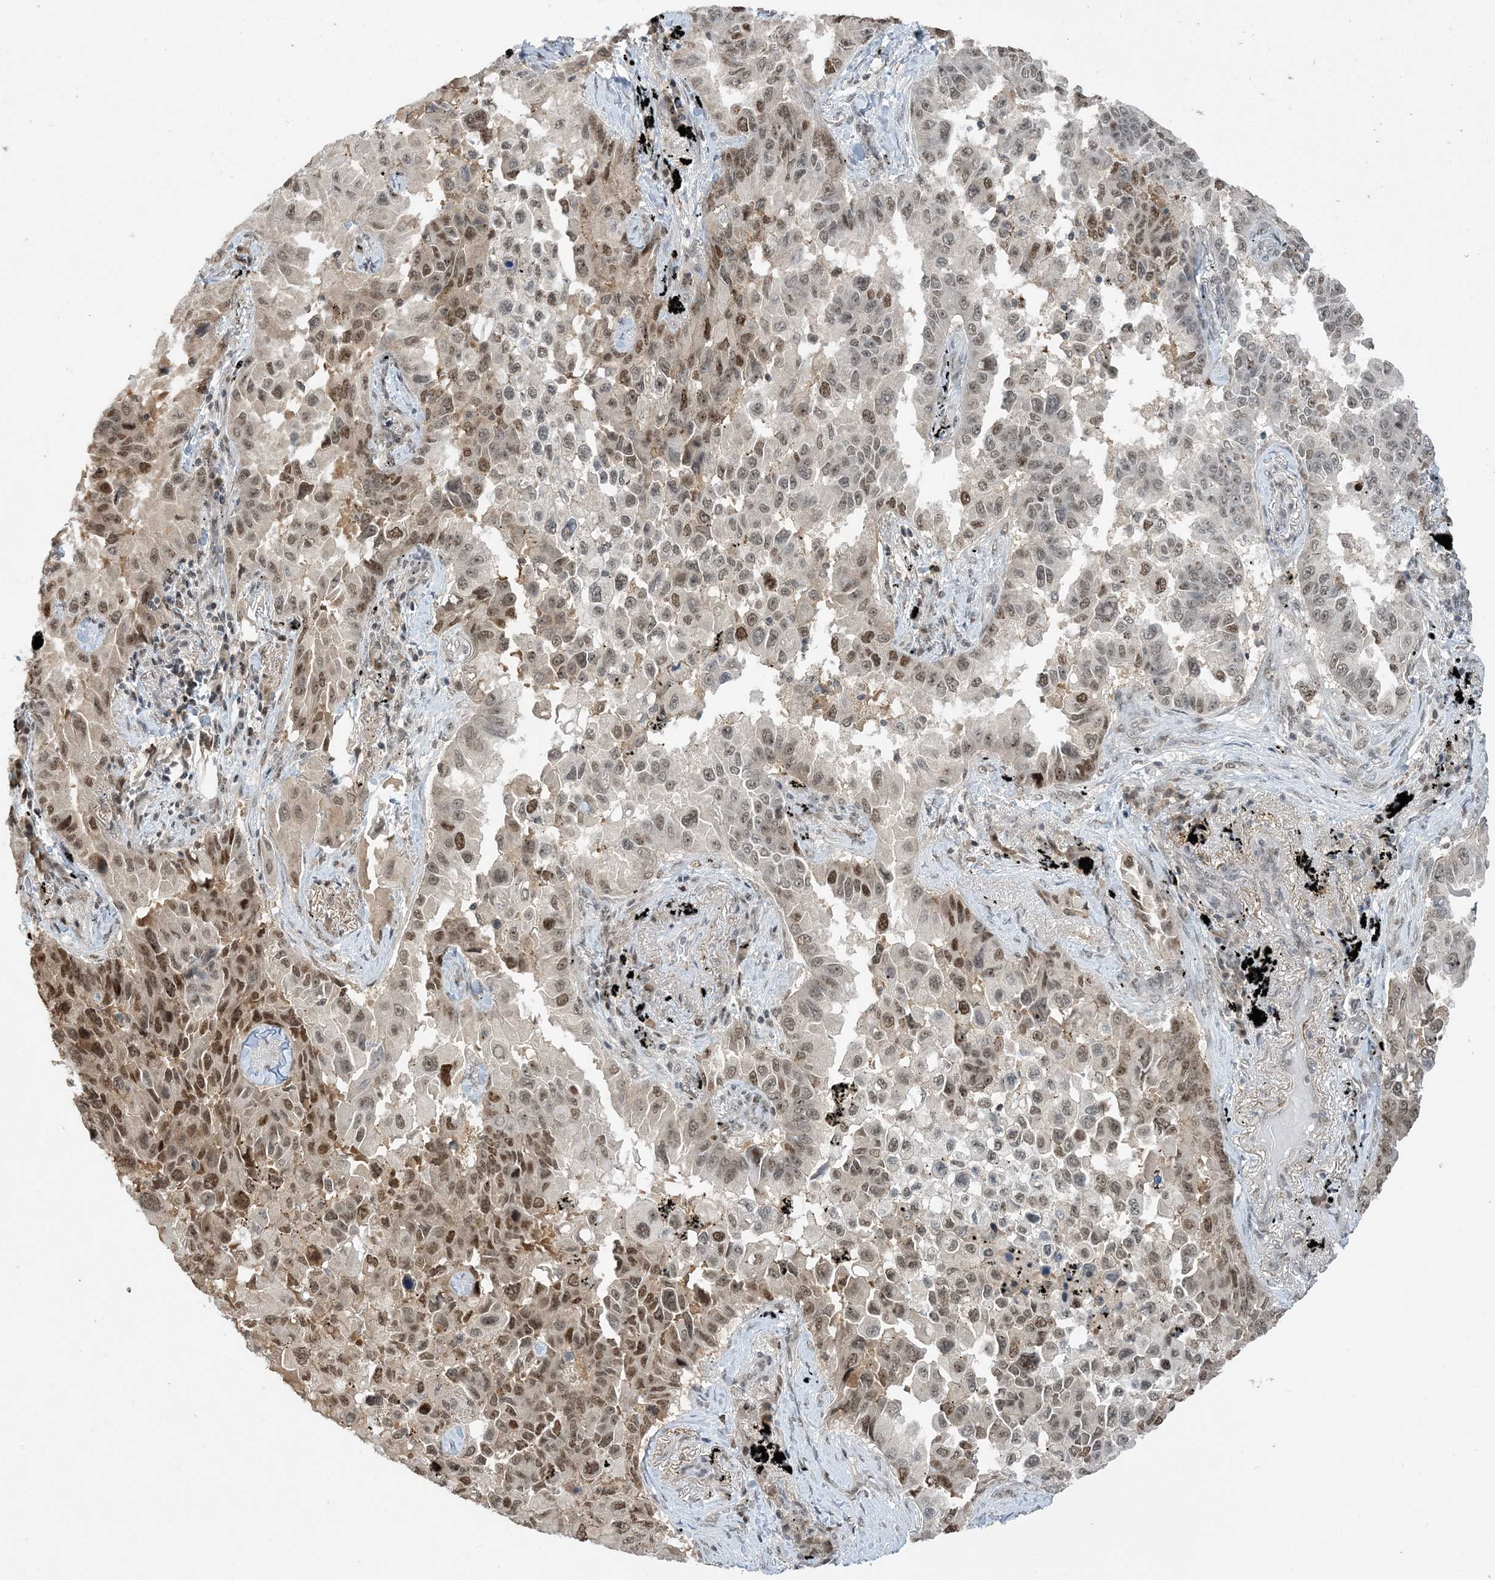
{"staining": {"intensity": "moderate", "quantity": "25%-75%", "location": "nuclear"}, "tissue": "lung cancer", "cell_type": "Tumor cells", "image_type": "cancer", "snomed": [{"axis": "morphology", "description": "Adenocarcinoma, NOS"}, {"axis": "topography", "description": "Lung"}], "caption": "A brown stain shows moderate nuclear expression of a protein in human adenocarcinoma (lung) tumor cells.", "gene": "ACYP2", "patient": {"sex": "female", "age": 67}}